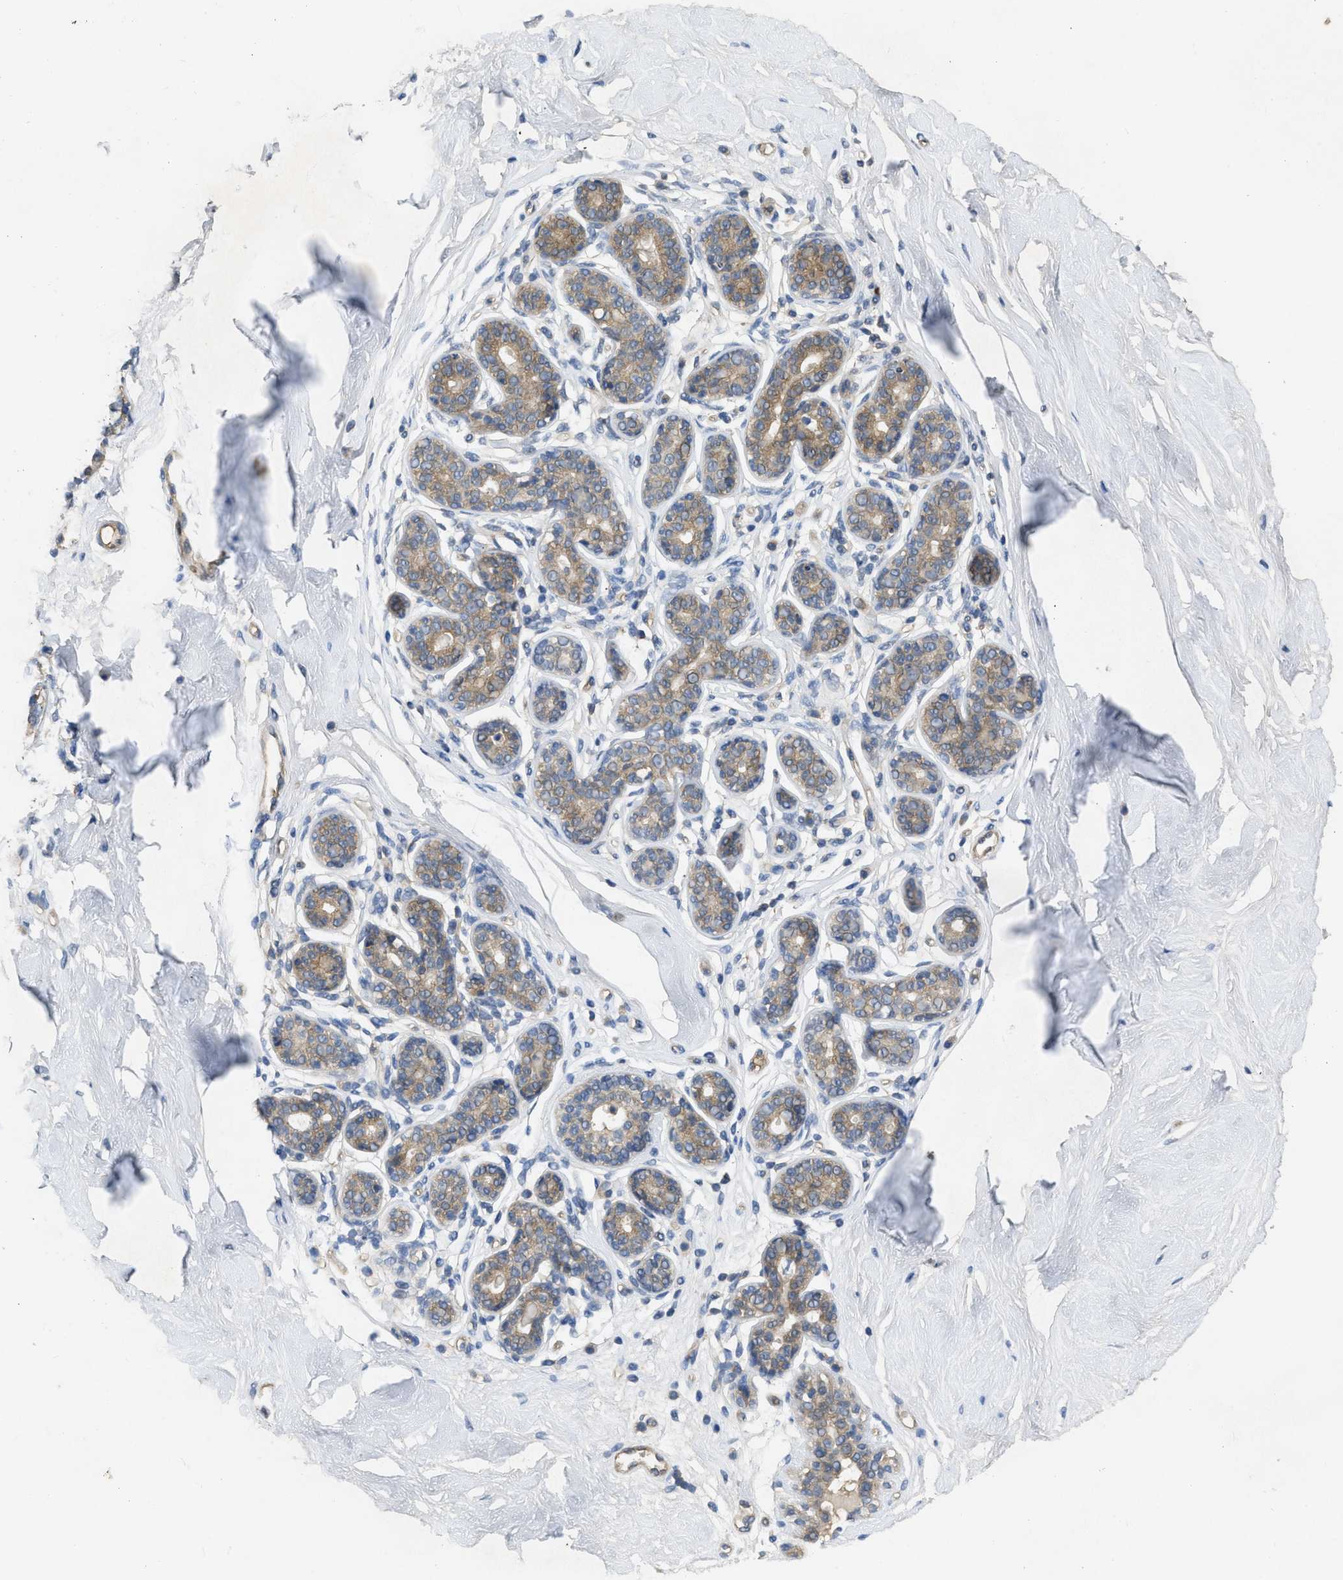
{"staining": {"intensity": "negative", "quantity": "none", "location": "none"}, "tissue": "breast", "cell_type": "Adipocytes", "image_type": "normal", "snomed": [{"axis": "morphology", "description": "Normal tissue, NOS"}, {"axis": "topography", "description": "Breast"}], "caption": "A high-resolution histopathology image shows immunohistochemistry staining of unremarkable breast, which demonstrates no significant positivity in adipocytes. (Stains: DAB immunohistochemistry with hematoxylin counter stain, Microscopy: brightfield microscopy at high magnification).", "gene": "PPP3CA", "patient": {"sex": "female", "age": 22}}